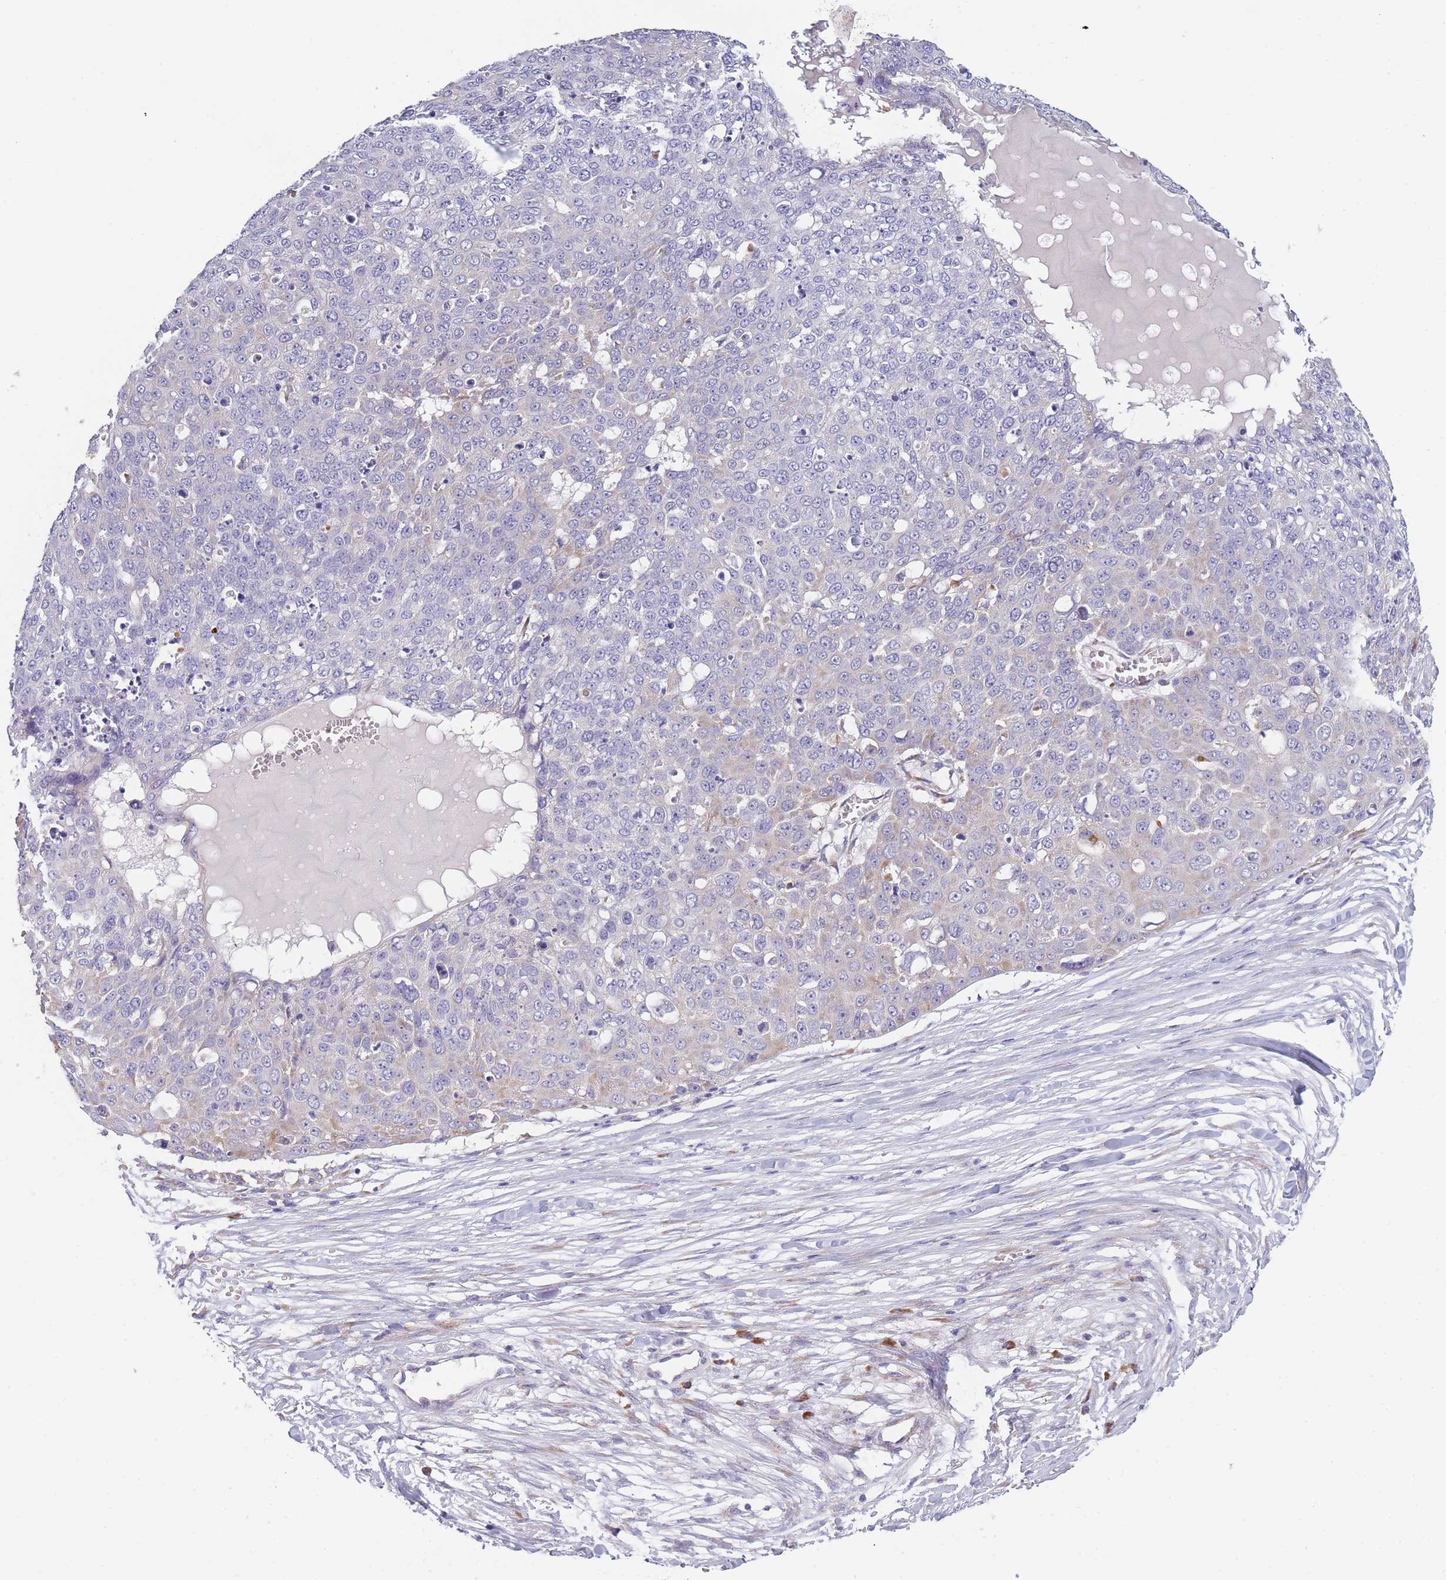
{"staining": {"intensity": "weak", "quantity": "<25%", "location": "cytoplasmic/membranous"}, "tissue": "skin cancer", "cell_type": "Tumor cells", "image_type": "cancer", "snomed": [{"axis": "morphology", "description": "Squamous cell carcinoma, NOS"}, {"axis": "topography", "description": "Skin"}], "caption": "Immunohistochemical staining of skin squamous cell carcinoma shows no significant expression in tumor cells. (Brightfield microscopy of DAB (3,3'-diaminobenzidine) IHC at high magnification).", "gene": "NDUFAF6", "patient": {"sex": "male", "age": 71}}